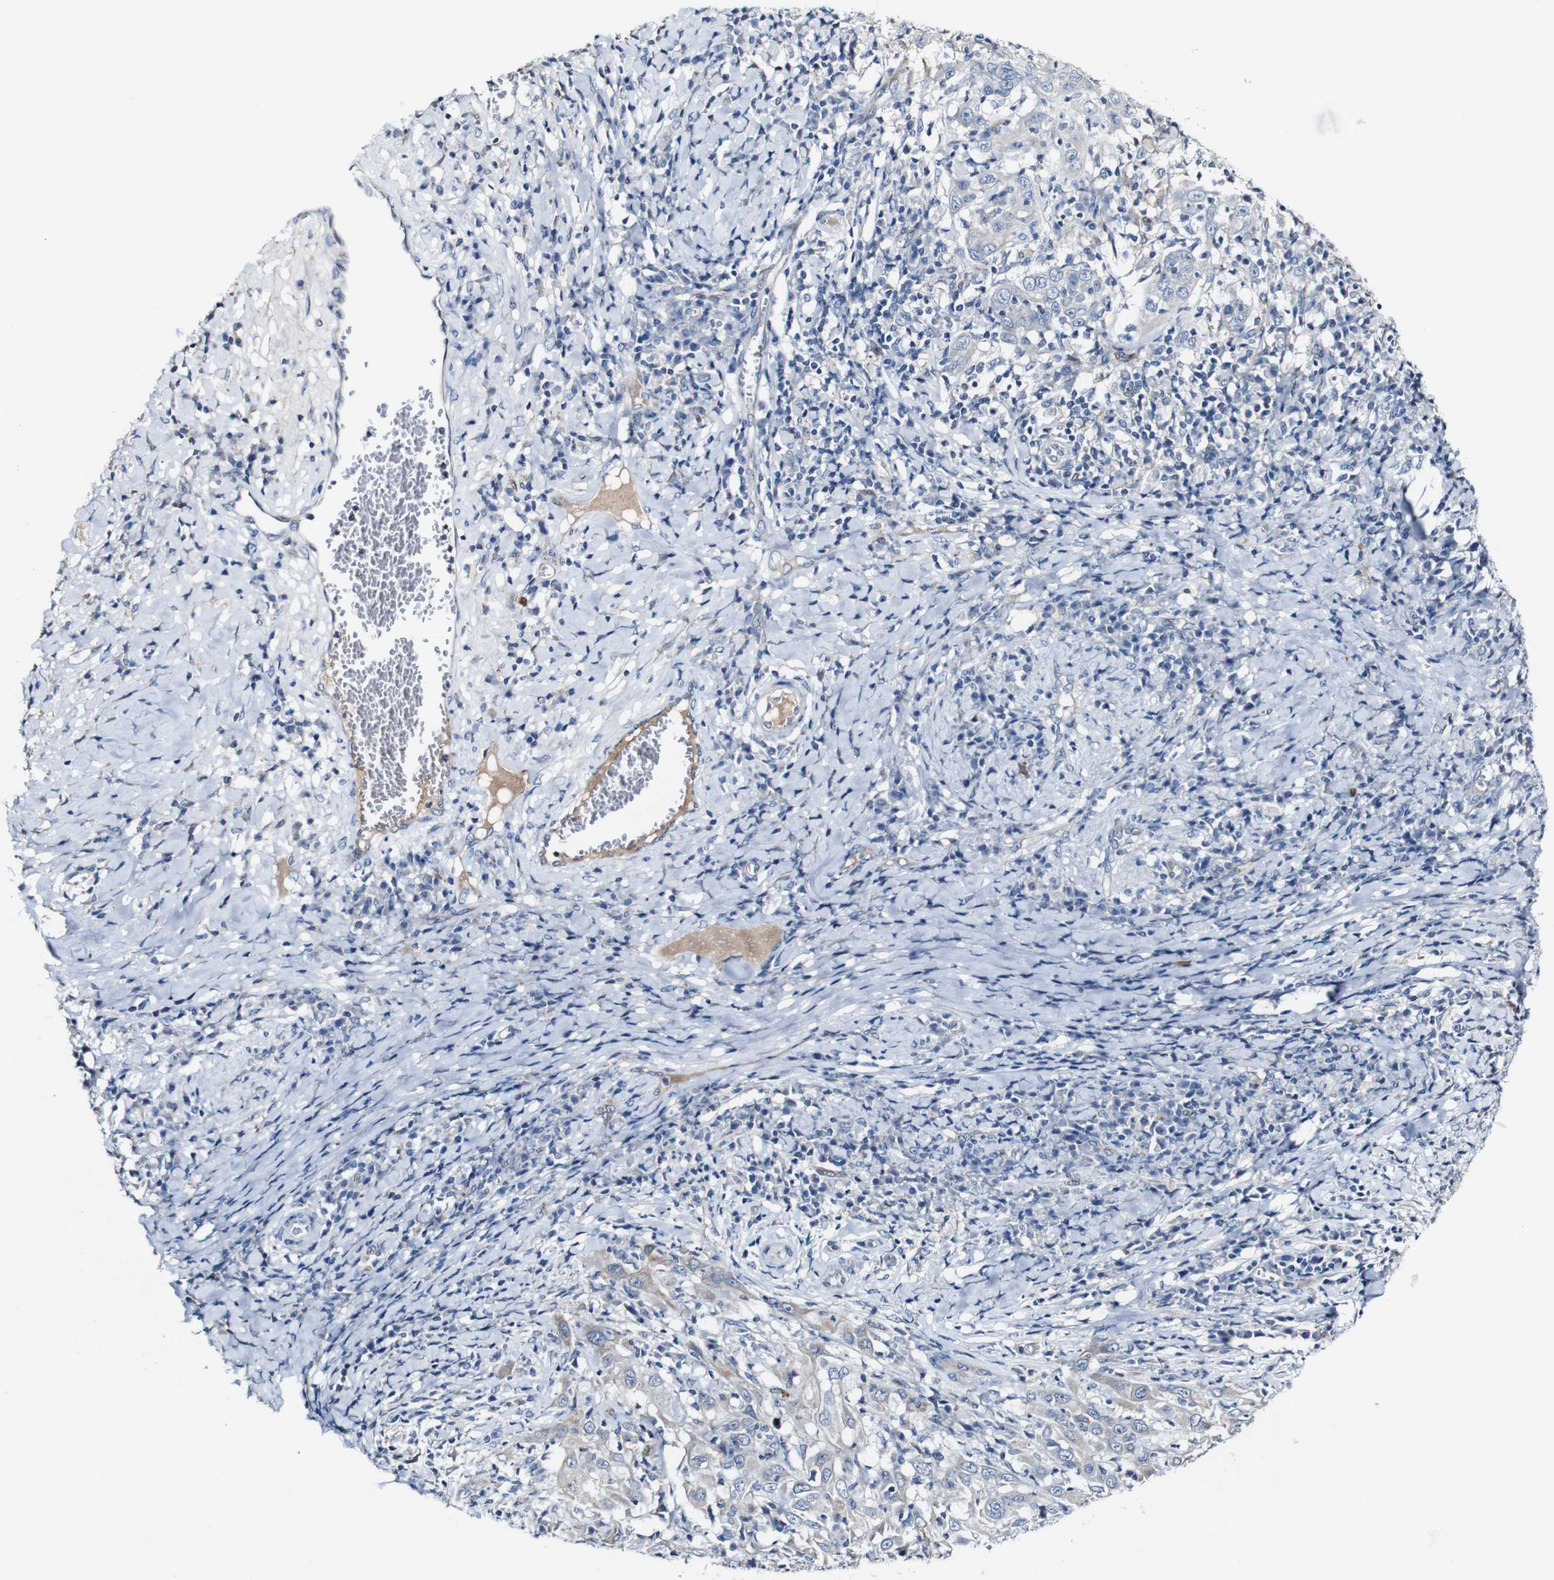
{"staining": {"intensity": "negative", "quantity": "none", "location": "none"}, "tissue": "cervical cancer", "cell_type": "Tumor cells", "image_type": "cancer", "snomed": [{"axis": "morphology", "description": "Squamous cell carcinoma, NOS"}, {"axis": "topography", "description": "Cervix"}], "caption": "Immunohistochemistry (IHC) histopathology image of neoplastic tissue: squamous cell carcinoma (cervical) stained with DAB displays no significant protein expression in tumor cells.", "gene": "GRAMD1A", "patient": {"sex": "female", "age": 46}}